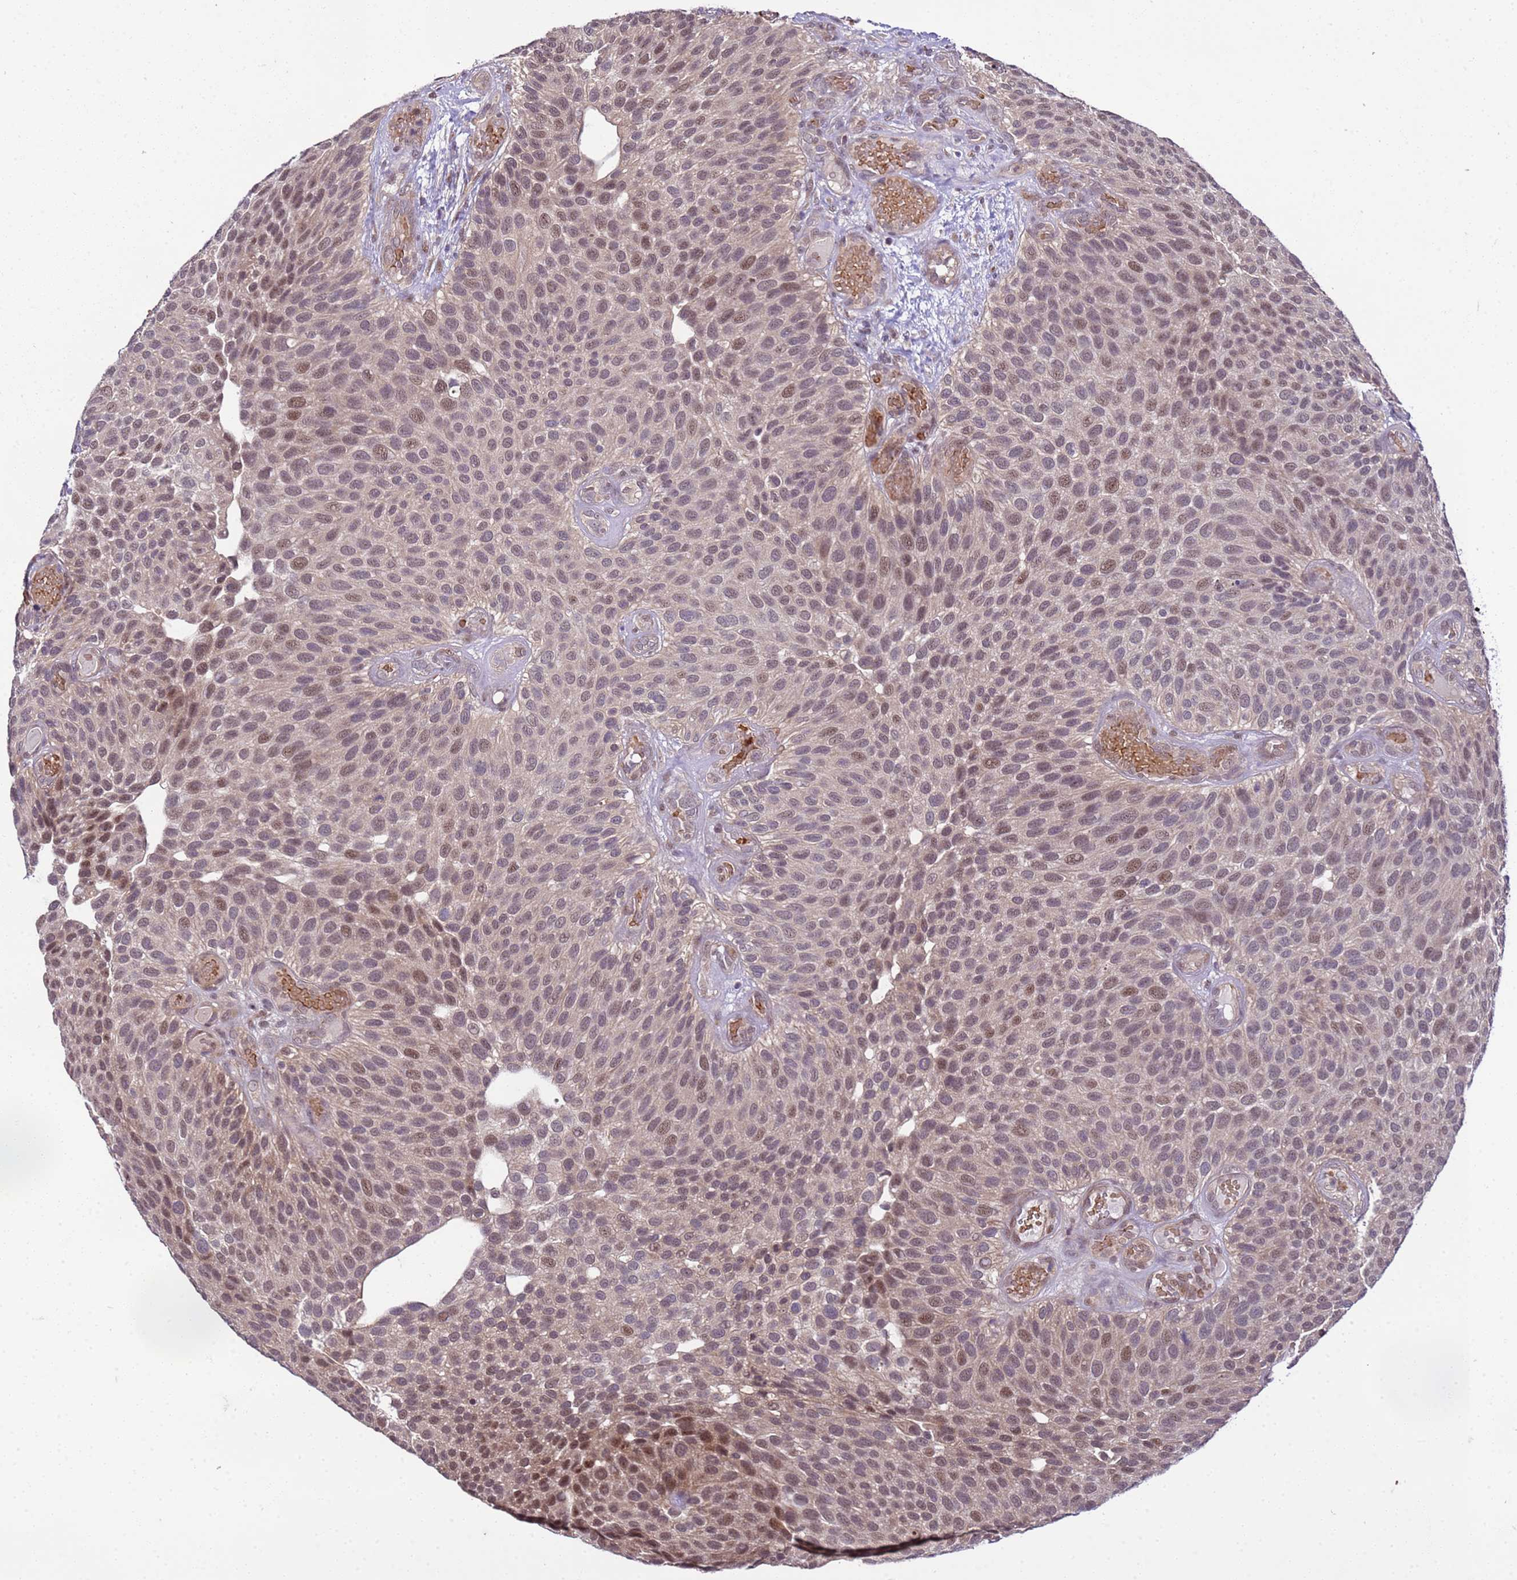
{"staining": {"intensity": "moderate", "quantity": "<25%", "location": "nuclear"}, "tissue": "urothelial cancer", "cell_type": "Tumor cells", "image_type": "cancer", "snomed": [{"axis": "morphology", "description": "Urothelial carcinoma, Low grade"}, {"axis": "topography", "description": "Urinary bladder"}], "caption": "DAB immunohistochemical staining of urothelial cancer shows moderate nuclear protein positivity in about <25% of tumor cells.", "gene": "GEN1", "patient": {"sex": "male", "age": 89}}